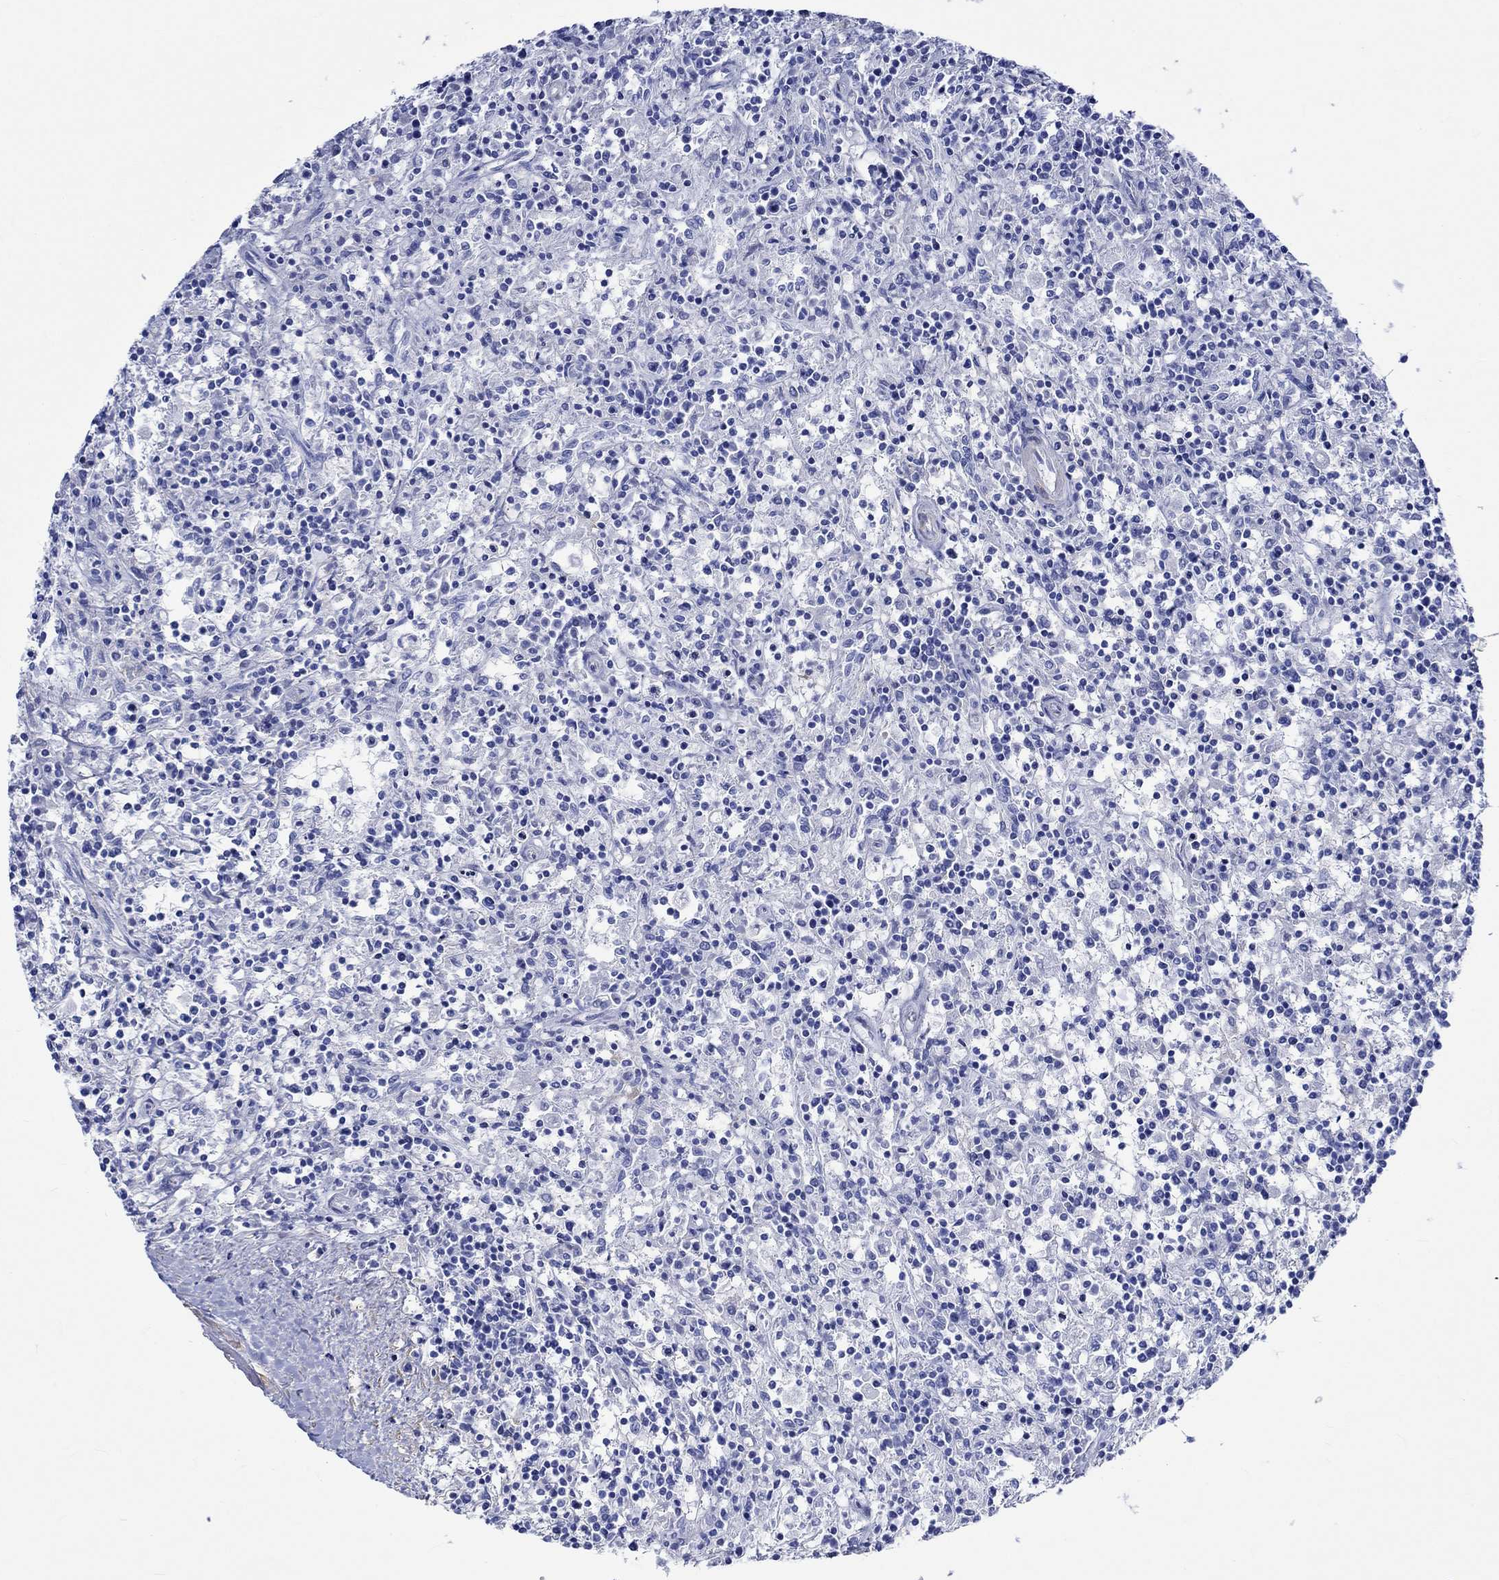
{"staining": {"intensity": "negative", "quantity": "none", "location": "none"}, "tissue": "lymphoma", "cell_type": "Tumor cells", "image_type": "cancer", "snomed": [{"axis": "morphology", "description": "Malignant lymphoma, non-Hodgkin's type, Low grade"}, {"axis": "topography", "description": "Spleen"}], "caption": "Tumor cells are negative for brown protein staining in malignant lymphoma, non-Hodgkin's type (low-grade).", "gene": "CRYAB", "patient": {"sex": "male", "age": 62}}